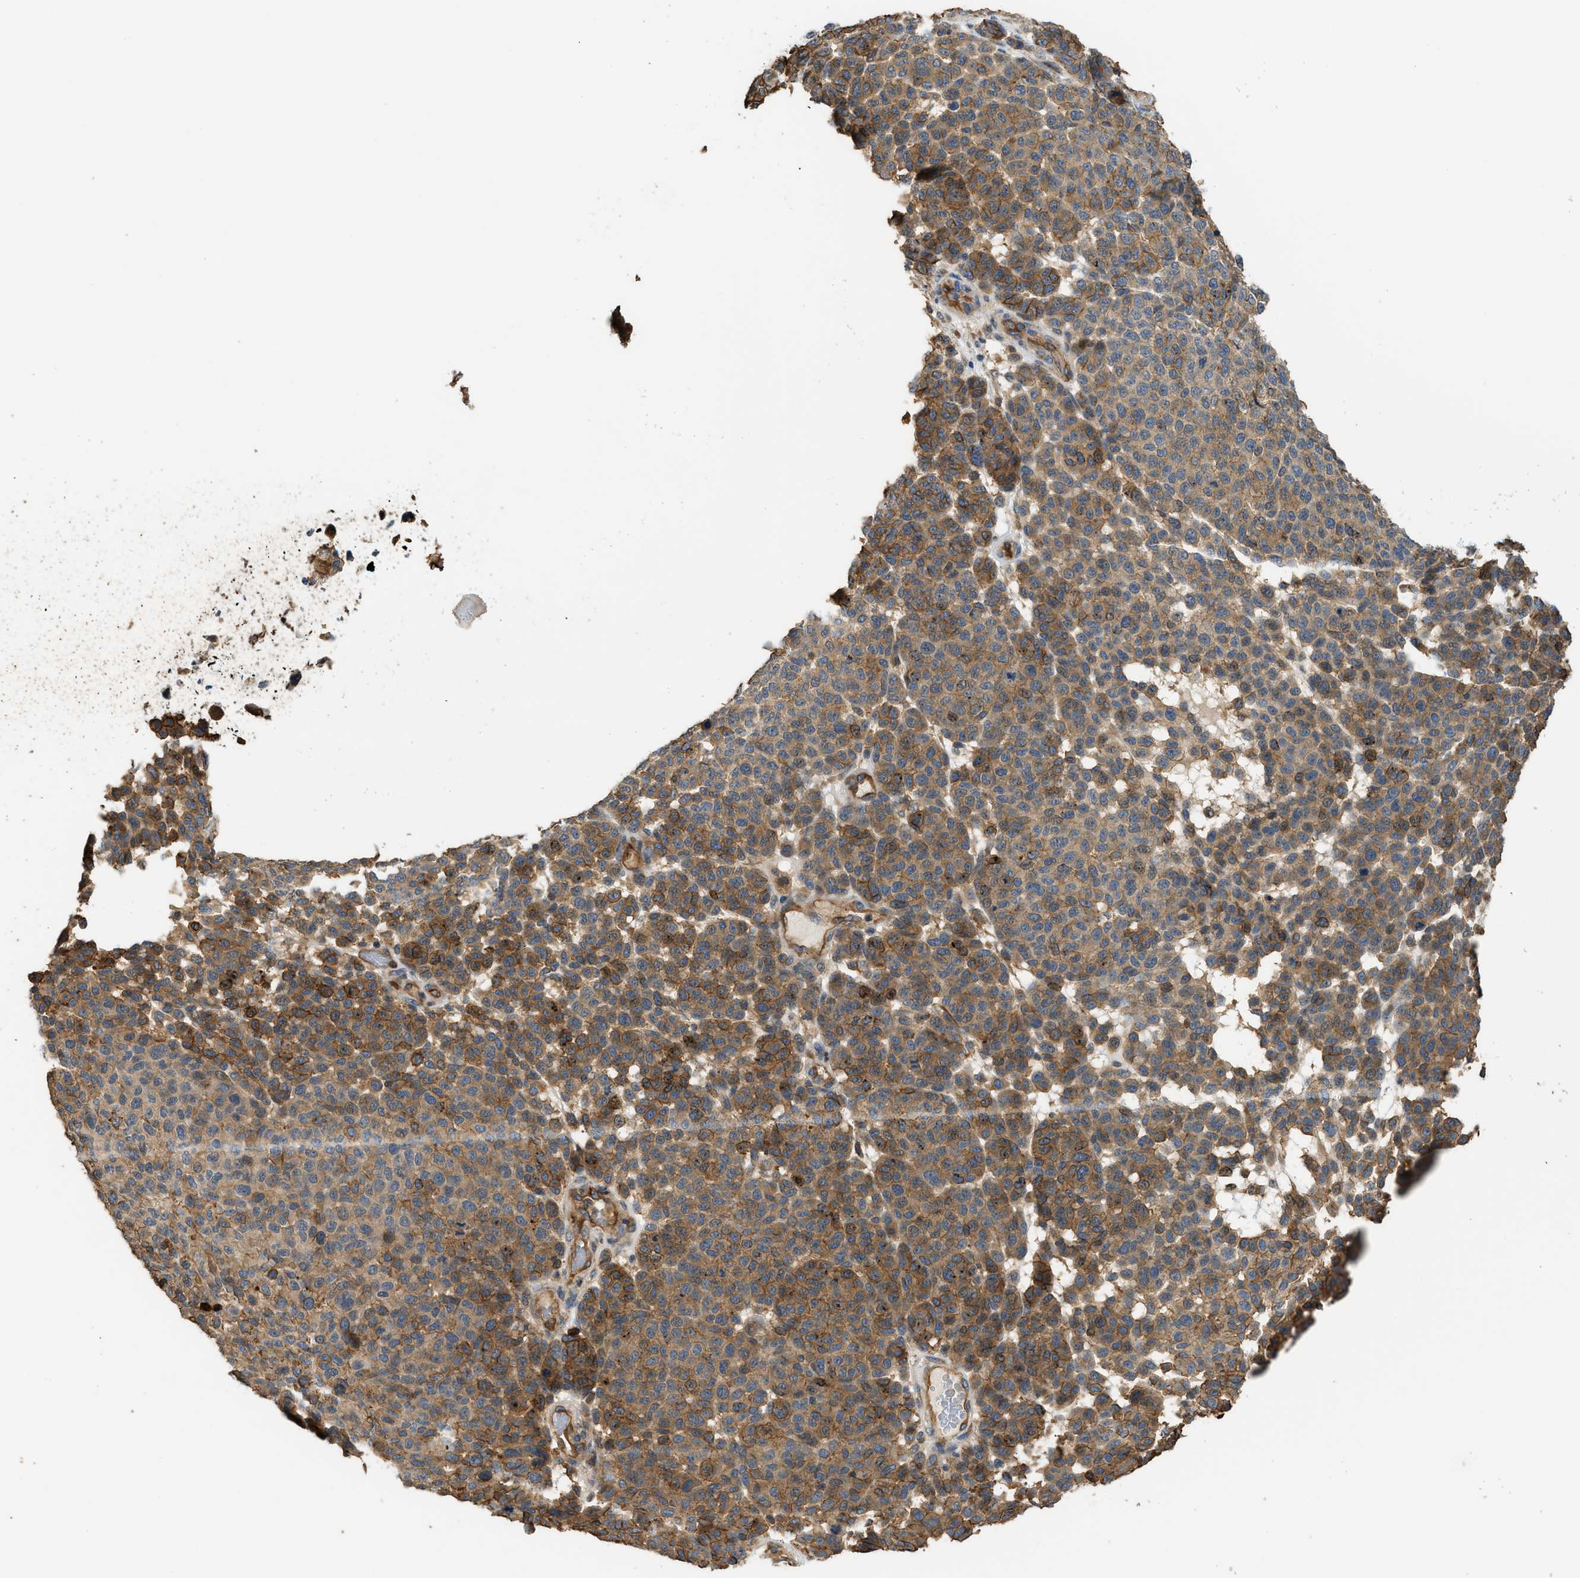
{"staining": {"intensity": "moderate", "quantity": ">75%", "location": "cytoplasmic/membranous"}, "tissue": "melanoma", "cell_type": "Tumor cells", "image_type": "cancer", "snomed": [{"axis": "morphology", "description": "Malignant melanoma, NOS"}, {"axis": "topography", "description": "Skin"}], "caption": "Brown immunohistochemical staining in malignant melanoma demonstrates moderate cytoplasmic/membranous positivity in about >75% of tumor cells.", "gene": "DDHD2", "patient": {"sex": "male", "age": 59}}